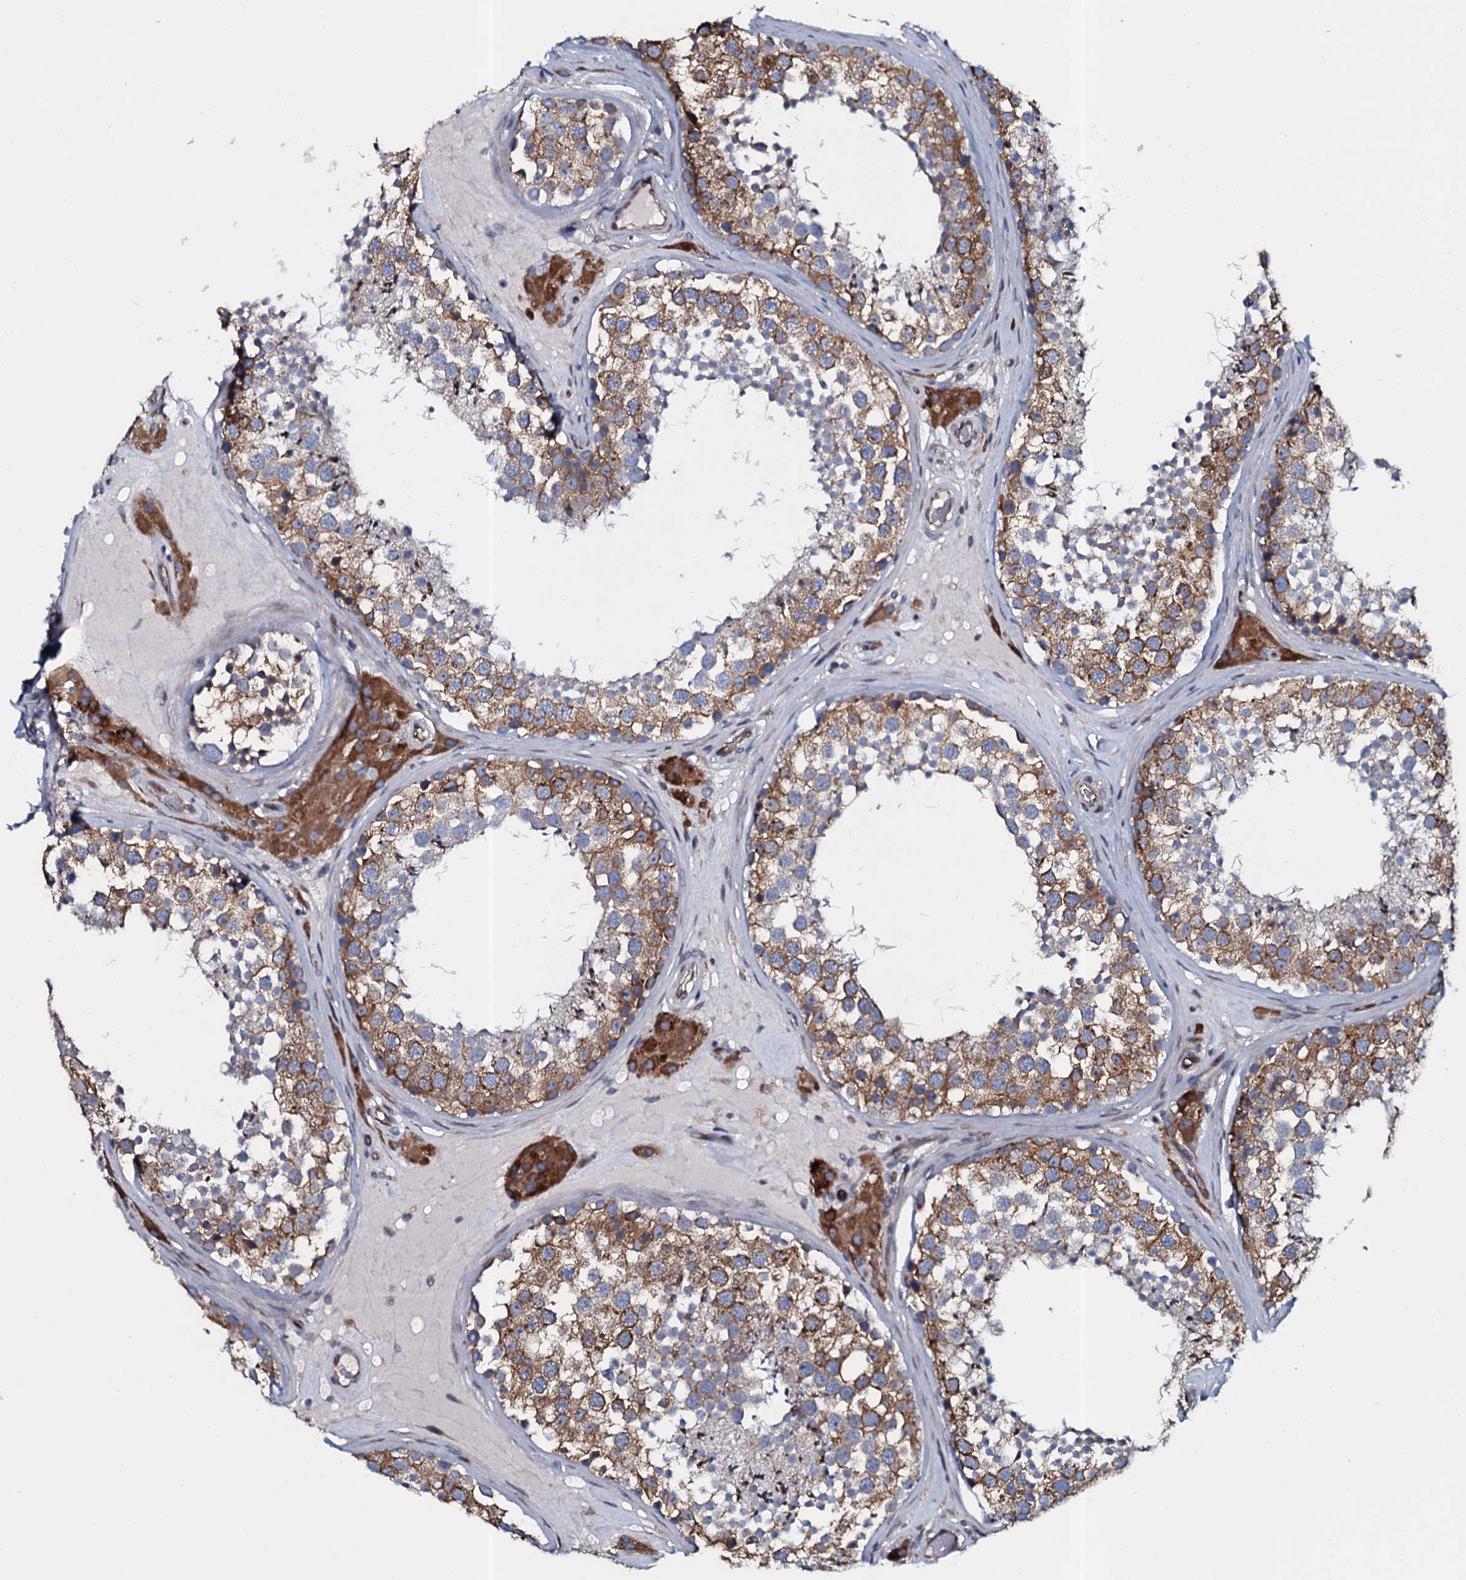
{"staining": {"intensity": "moderate", "quantity": ">75%", "location": "cytoplasmic/membranous"}, "tissue": "testis", "cell_type": "Cells in seminiferous ducts", "image_type": "normal", "snomed": [{"axis": "morphology", "description": "Normal tissue, NOS"}, {"axis": "topography", "description": "Testis"}], "caption": "This is a micrograph of immunohistochemistry (IHC) staining of benign testis, which shows moderate positivity in the cytoplasmic/membranous of cells in seminiferous ducts.", "gene": "TMEM151A", "patient": {"sex": "male", "age": 46}}